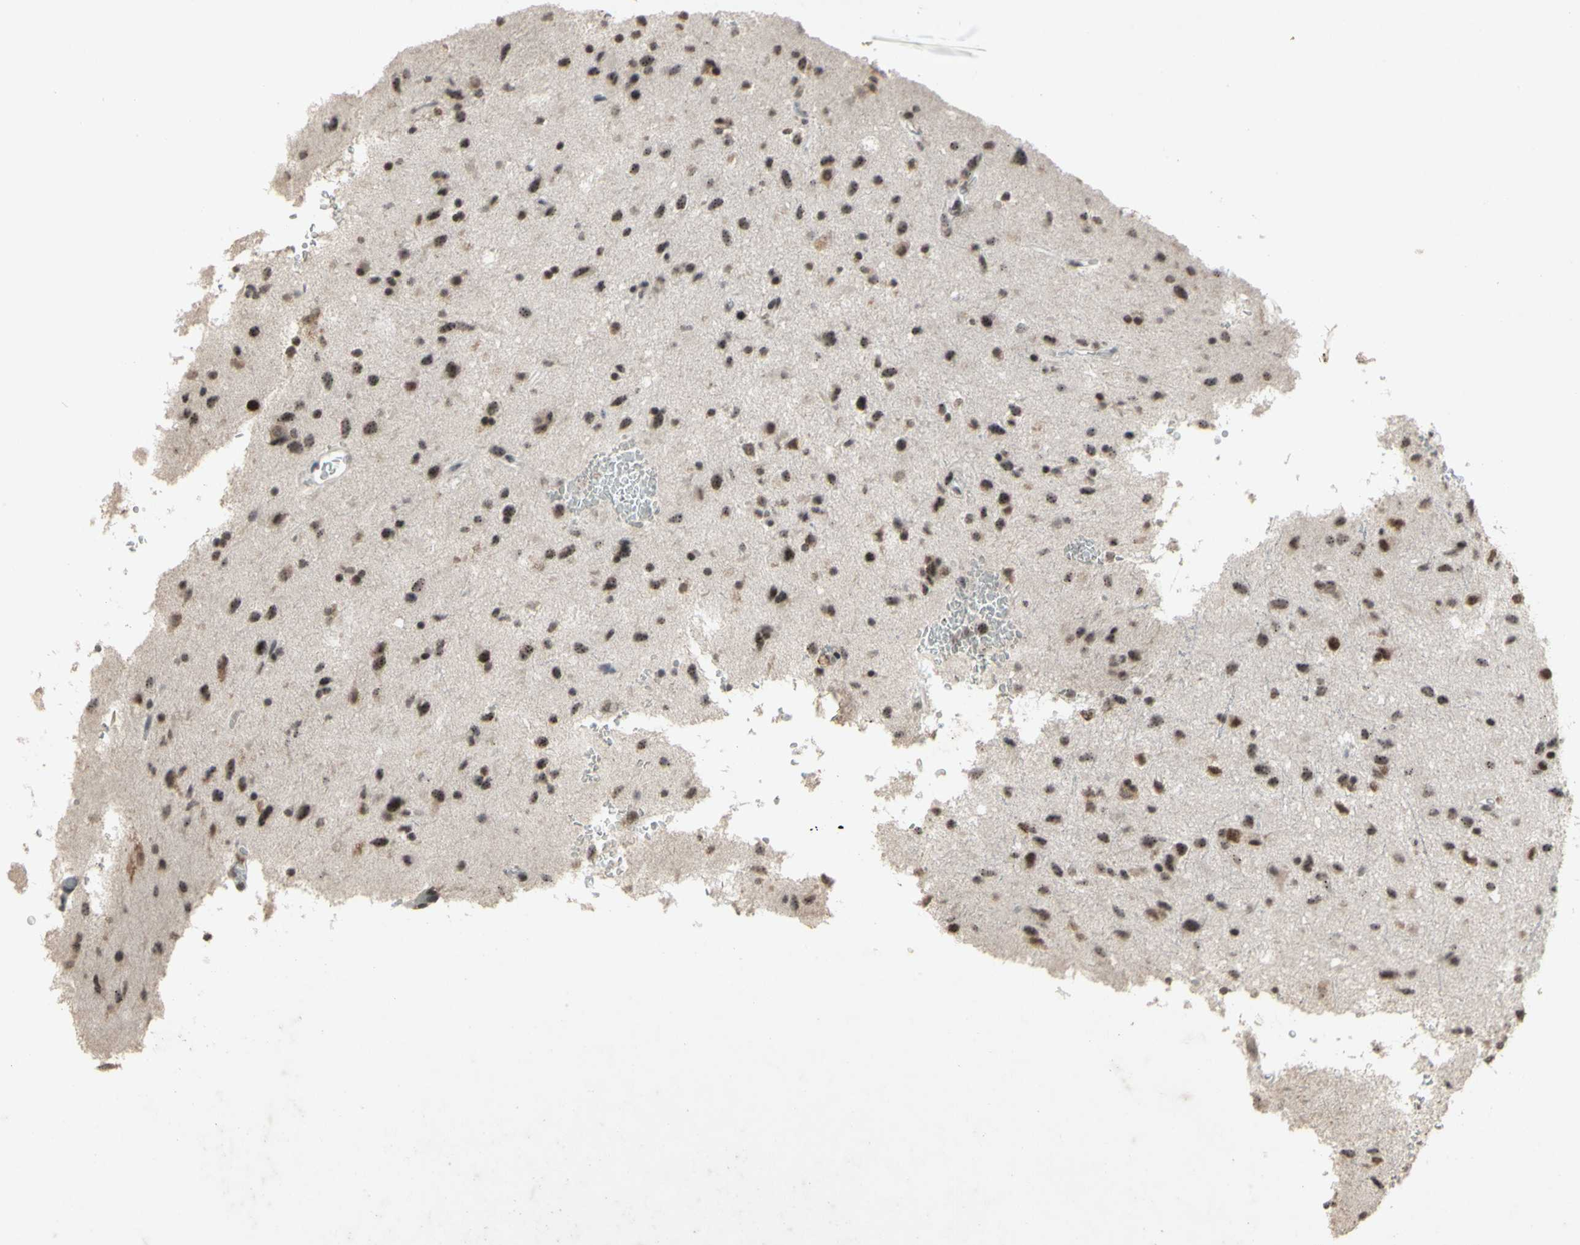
{"staining": {"intensity": "strong", "quantity": "25%-75%", "location": "cytoplasmic/membranous,nuclear"}, "tissue": "glioma", "cell_type": "Tumor cells", "image_type": "cancer", "snomed": [{"axis": "morphology", "description": "Glioma, malignant, Low grade"}, {"axis": "topography", "description": "Brain"}], "caption": "The micrograph displays a brown stain indicating the presence of a protein in the cytoplasmic/membranous and nuclear of tumor cells in malignant glioma (low-grade).", "gene": "CENPB", "patient": {"sex": "male", "age": 77}}